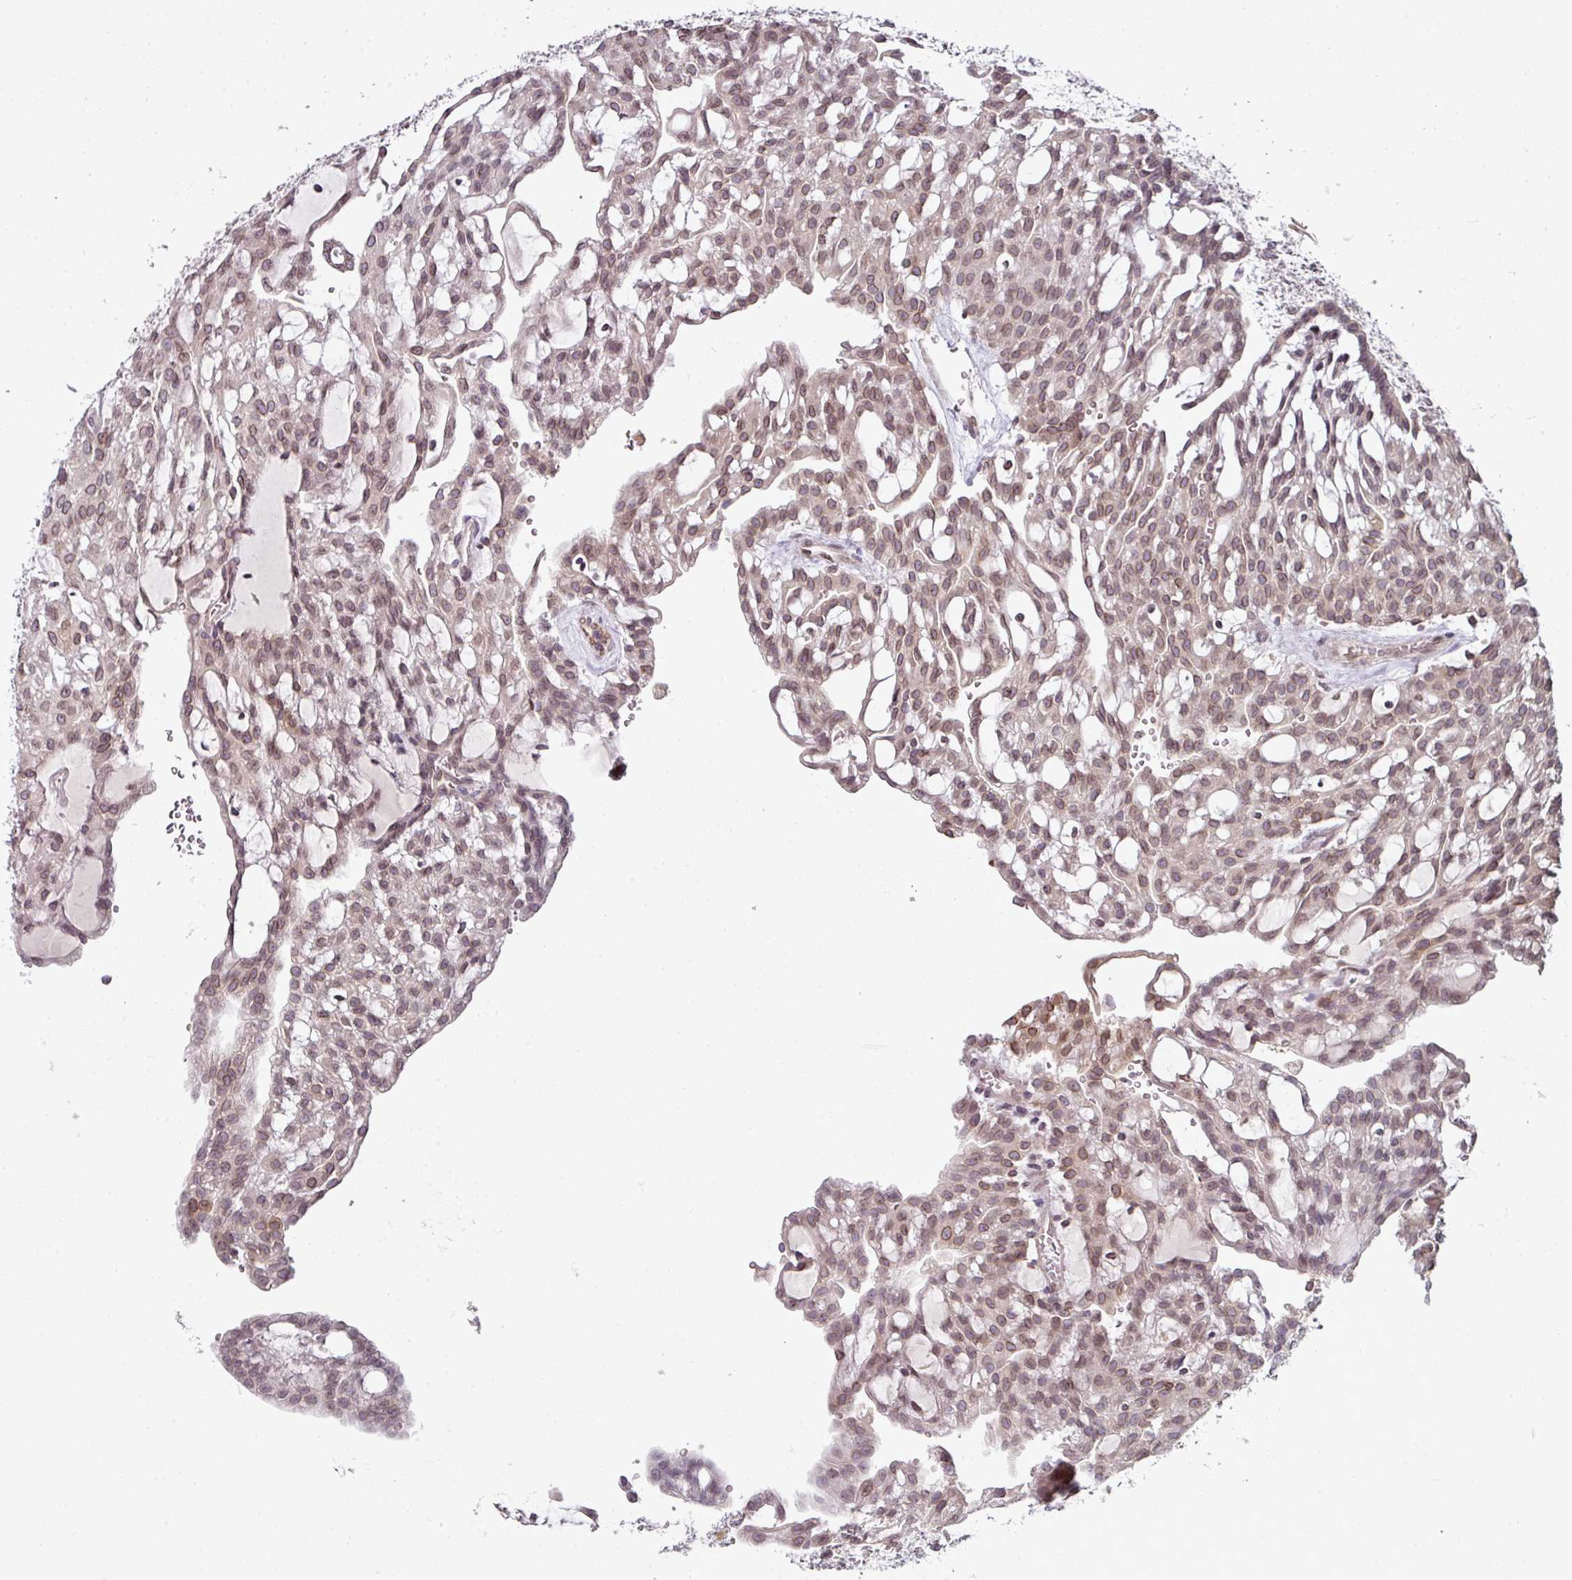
{"staining": {"intensity": "moderate", "quantity": ">75%", "location": "nuclear"}, "tissue": "renal cancer", "cell_type": "Tumor cells", "image_type": "cancer", "snomed": [{"axis": "morphology", "description": "Adenocarcinoma, NOS"}, {"axis": "topography", "description": "Kidney"}], "caption": "The micrograph demonstrates a brown stain indicating the presence of a protein in the nuclear of tumor cells in renal adenocarcinoma.", "gene": "RANGAP1", "patient": {"sex": "male", "age": 63}}